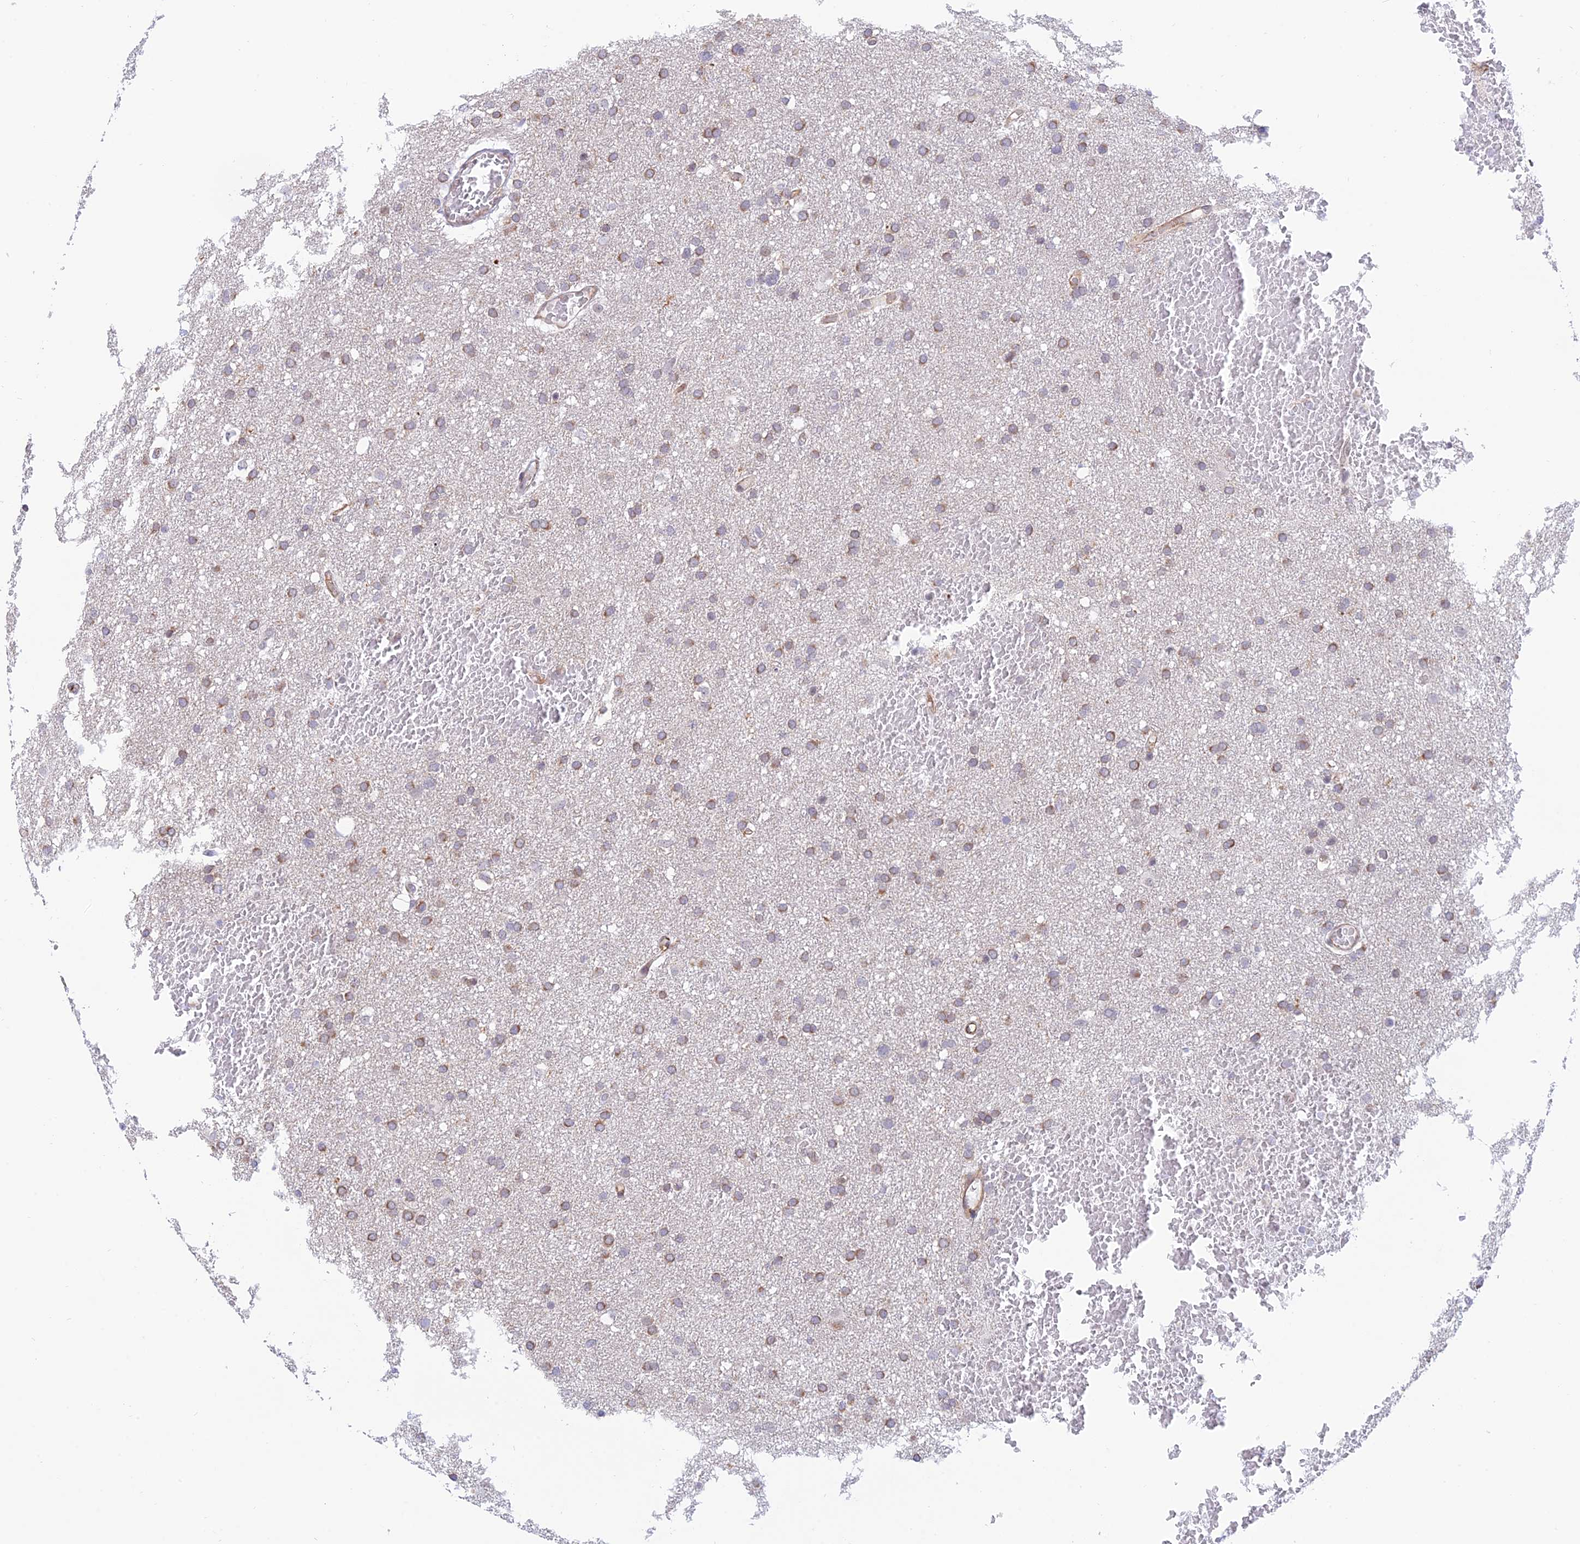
{"staining": {"intensity": "moderate", "quantity": "25%-75%", "location": "cytoplasmic/membranous"}, "tissue": "glioma", "cell_type": "Tumor cells", "image_type": "cancer", "snomed": [{"axis": "morphology", "description": "Glioma, malignant, High grade"}, {"axis": "topography", "description": "Cerebral cortex"}], "caption": "Immunohistochemical staining of glioma demonstrates medium levels of moderate cytoplasmic/membranous expression in approximately 25%-75% of tumor cells.", "gene": "PAGR1", "patient": {"sex": "female", "age": 36}}